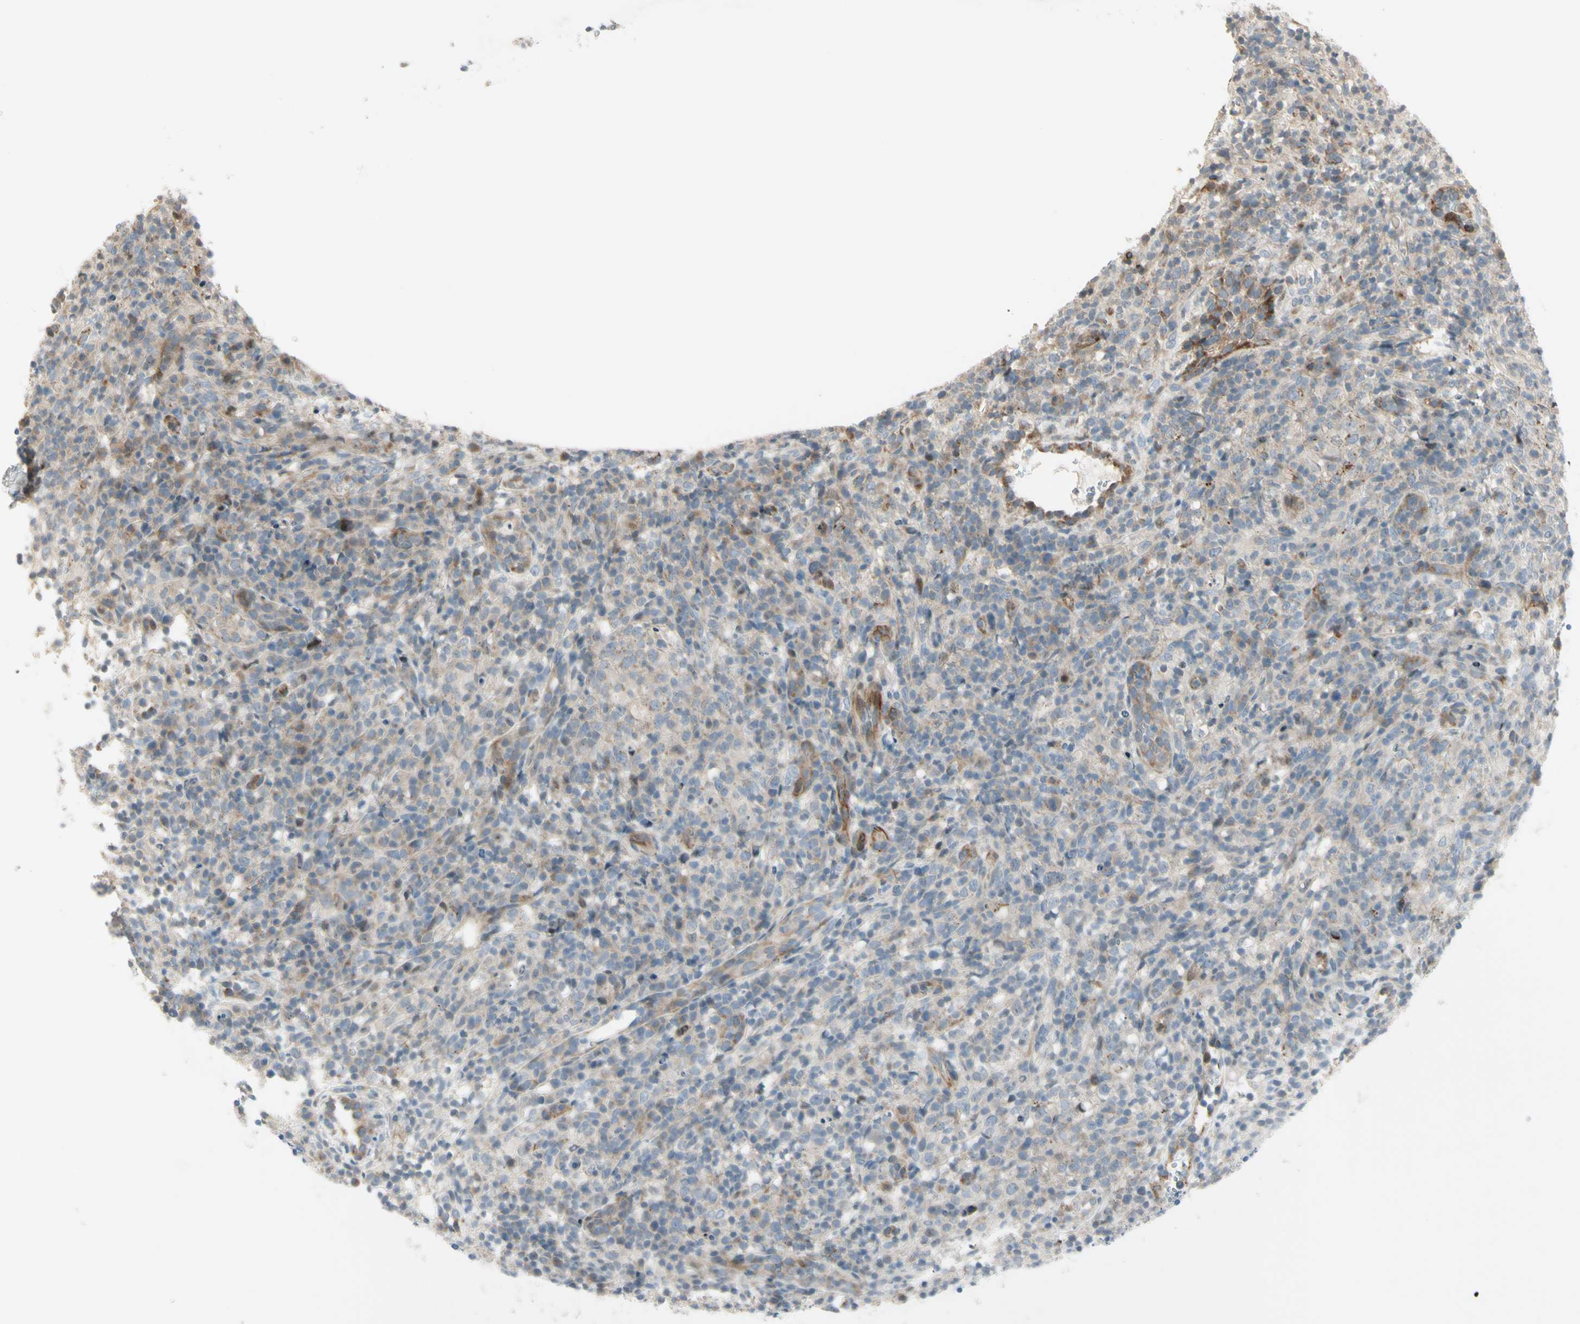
{"staining": {"intensity": "weak", "quantity": "25%-75%", "location": "cytoplasmic/membranous"}, "tissue": "lymphoma", "cell_type": "Tumor cells", "image_type": "cancer", "snomed": [{"axis": "morphology", "description": "Malignant lymphoma, non-Hodgkin's type, High grade"}, {"axis": "topography", "description": "Lymph node"}], "caption": "Brown immunohistochemical staining in high-grade malignant lymphoma, non-Hodgkin's type displays weak cytoplasmic/membranous expression in approximately 25%-75% of tumor cells.", "gene": "NDFIP1", "patient": {"sex": "female", "age": 76}}